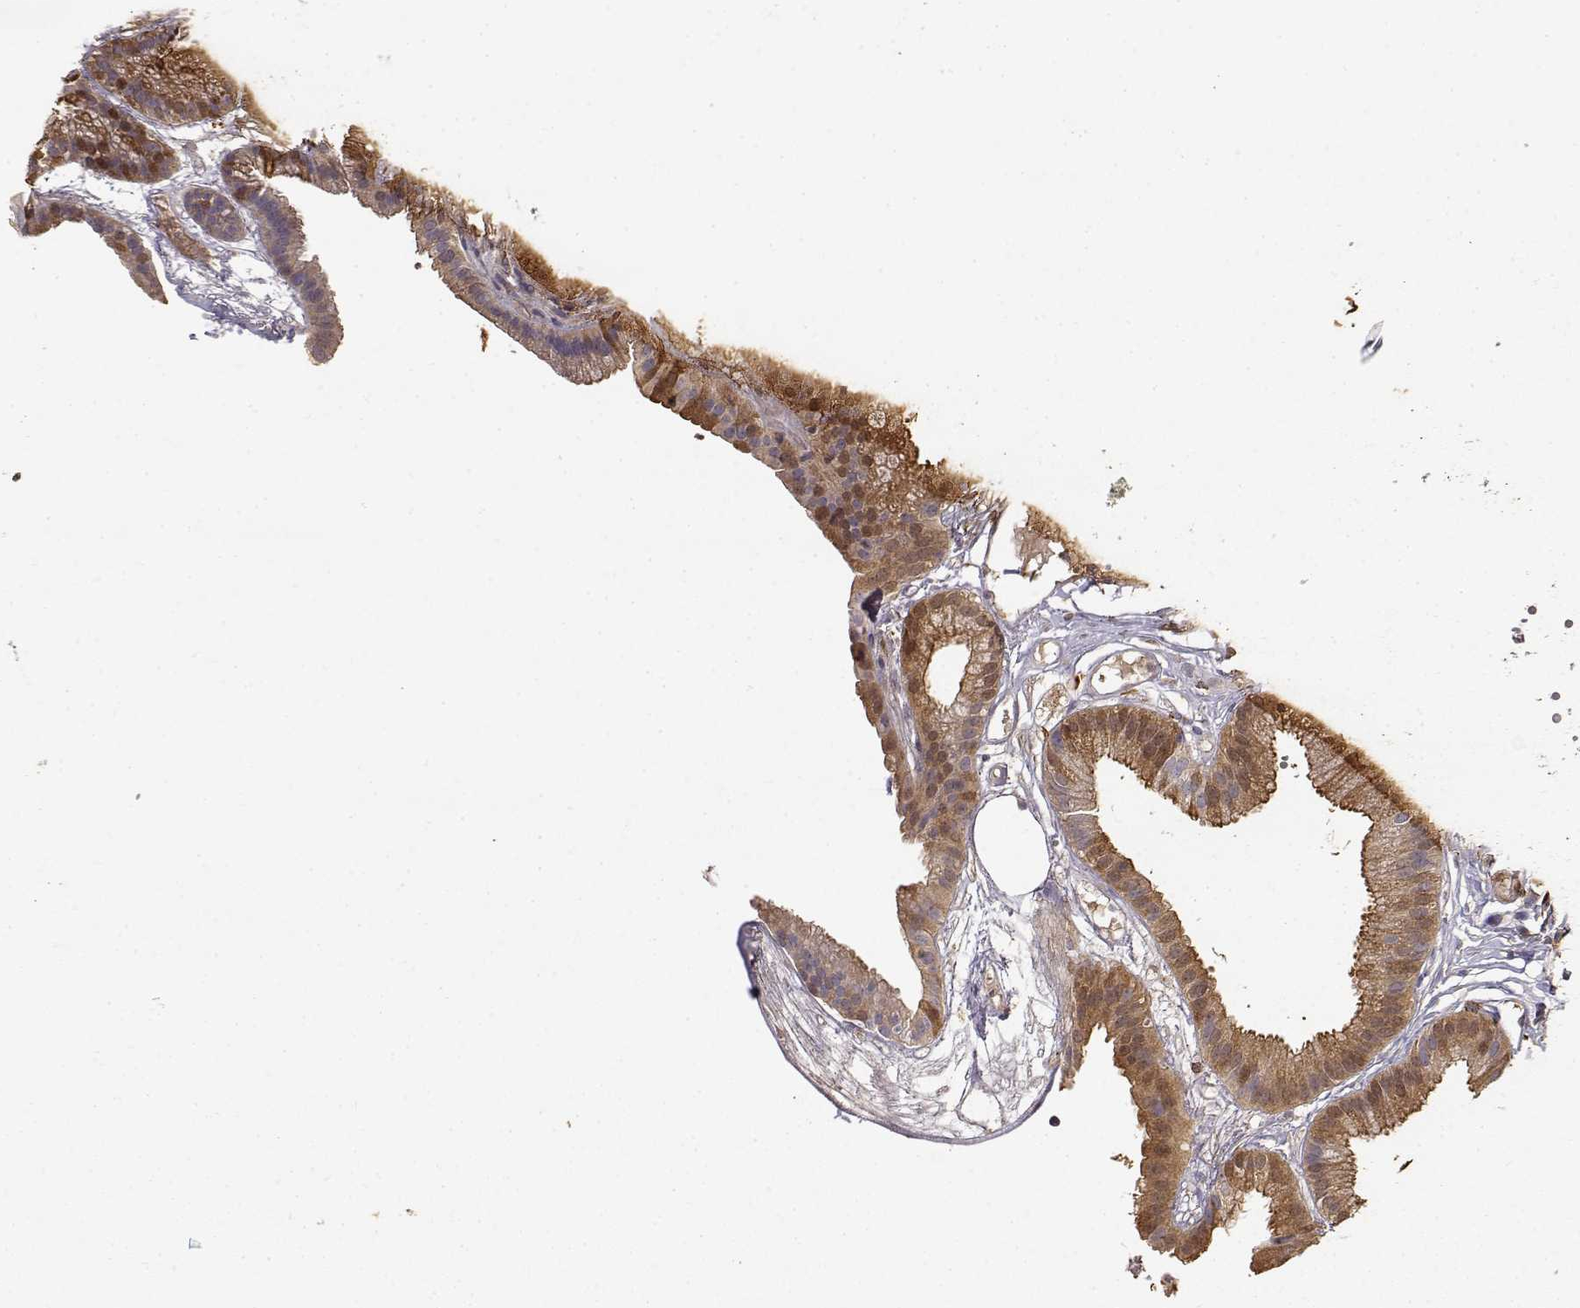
{"staining": {"intensity": "moderate", "quantity": ">75%", "location": "cytoplasmic/membranous,nuclear"}, "tissue": "gallbladder", "cell_type": "Glandular cells", "image_type": "normal", "snomed": [{"axis": "morphology", "description": "Normal tissue, NOS"}, {"axis": "topography", "description": "Gallbladder"}], "caption": "Unremarkable gallbladder was stained to show a protein in brown. There is medium levels of moderate cytoplasmic/membranous,nuclear expression in approximately >75% of glandular cells. Using DAB (3,3'-diaminobenzidine) (brown) and hematoxylin (blue) stains, captured at high magnification using brightfield microscopy.", "gene": "CRIM1", "patient": {"sex": "female", "age": 45}}